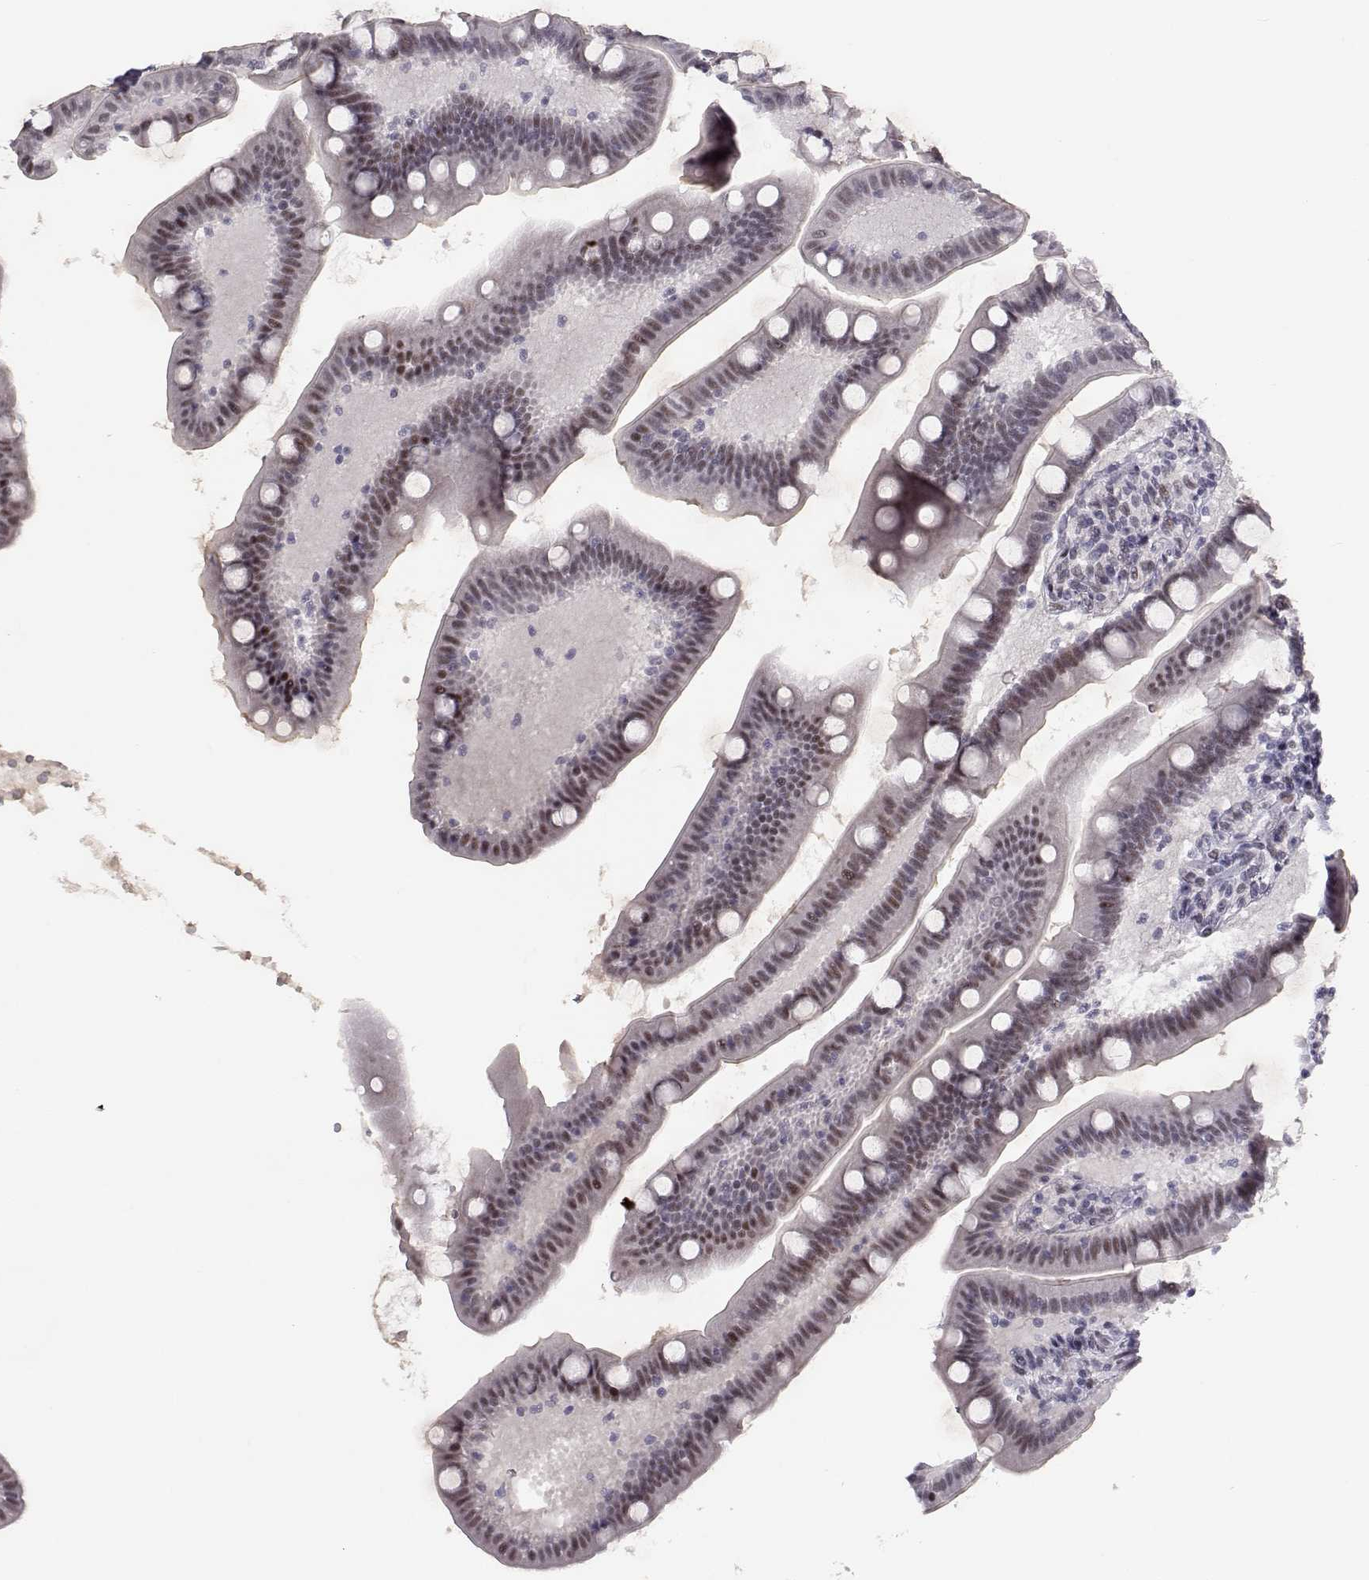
{"staining": {"intensity": "weak", "quantity": "25%-75%", "location": "nuclear"}, "tissue": "small intestine", "cell_type": "Glandular cells", "image_type": "normal", "snomed": [{"axis": "morphology", "description": "Normal tissue, NOS"}, {"axis": "topography", "description": "Small intestine"}], "caption": "This image displays benign small intestine stained with immunohistochemistry to label a protein in brown. The nuclear of glandular cells show weak positivity for the protein. Nuclei are counter-stained blue.", "gene": "SIX6", "patient": {"sex": "male", "age": 66}}